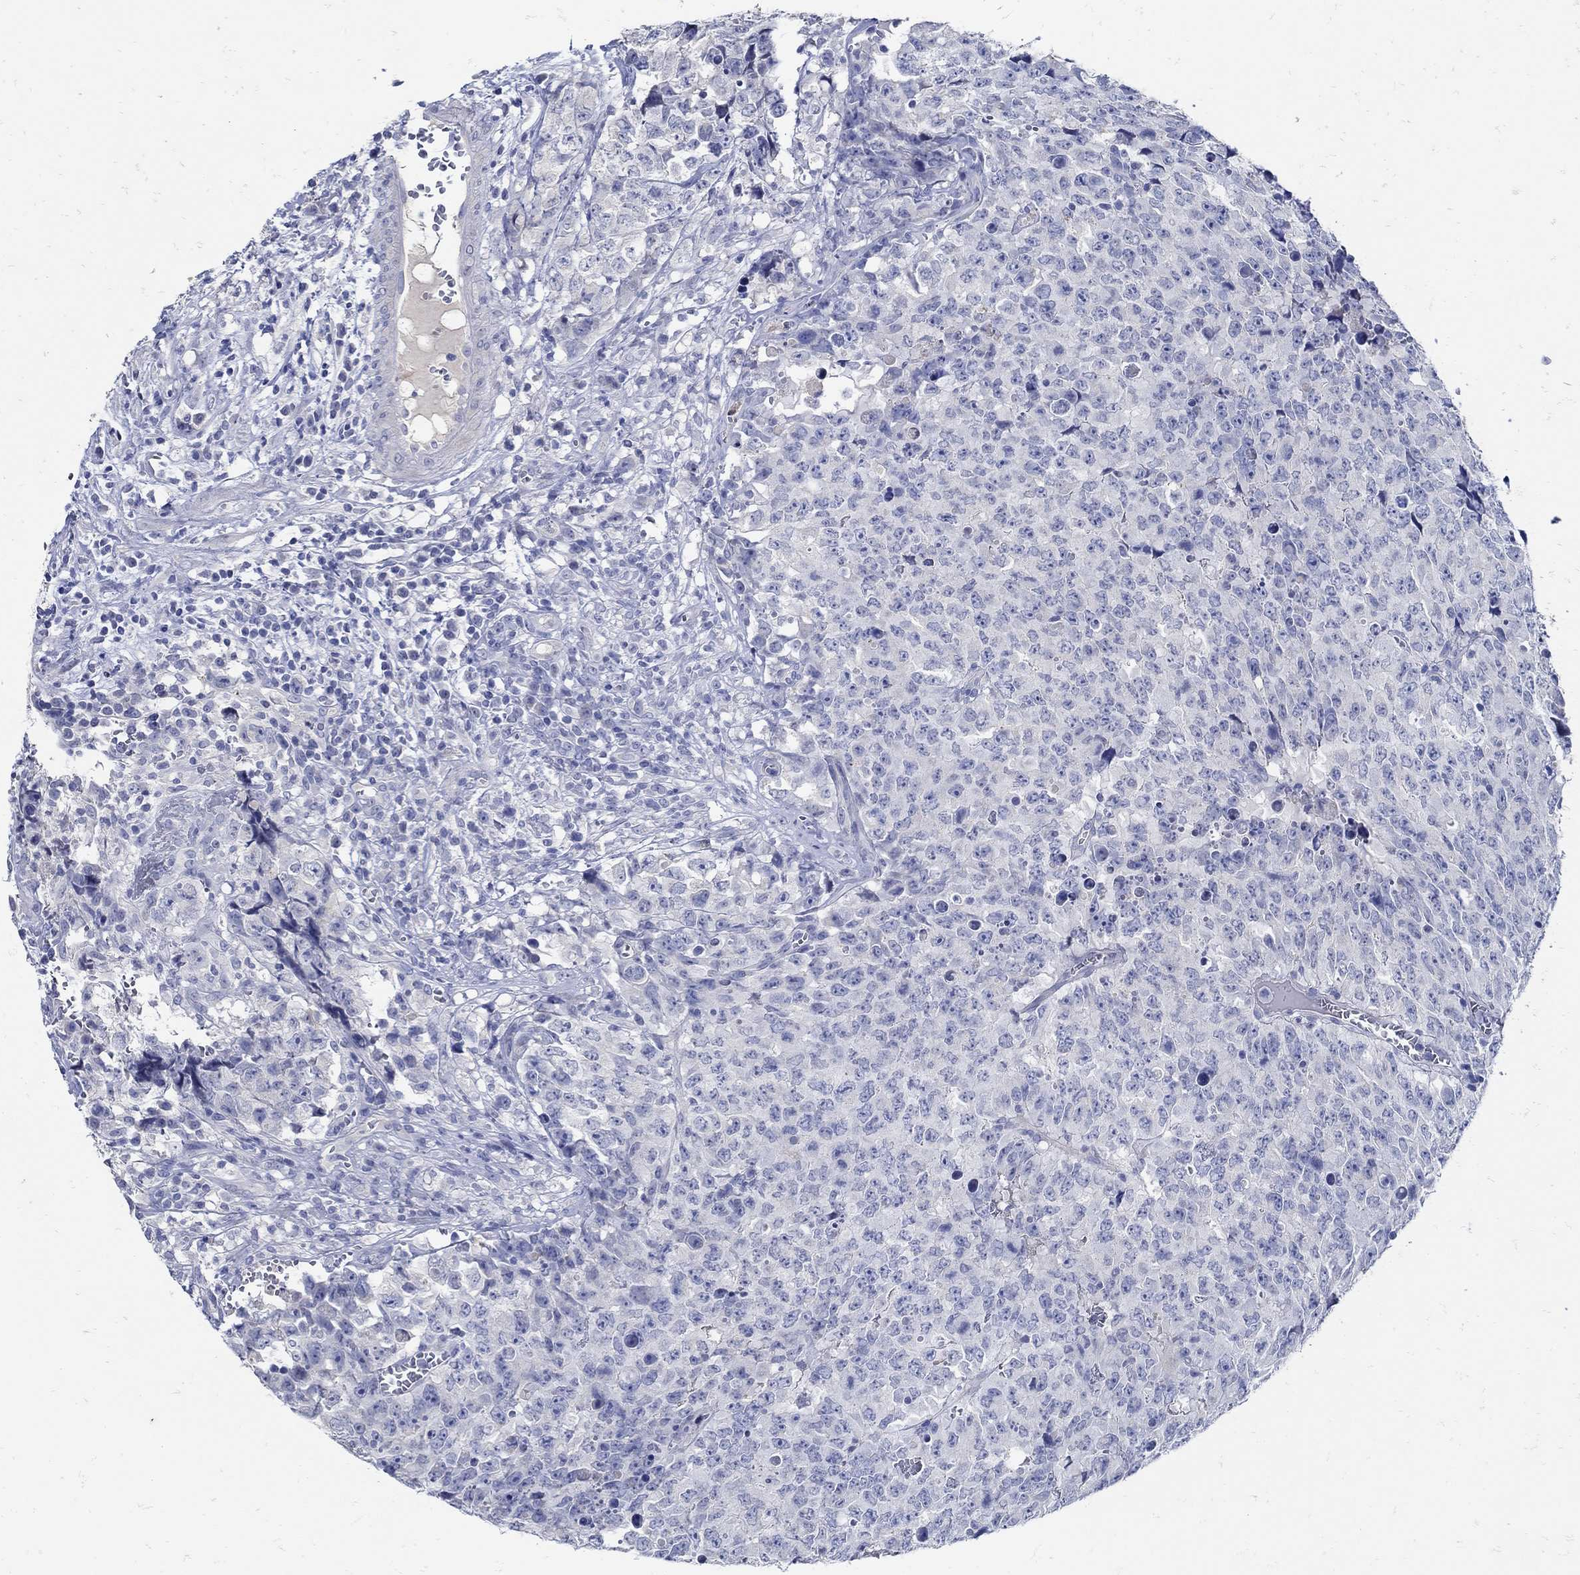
{"staining": {"intensity": "negative", "quantity": "none", "location": "none"}, "tissue": "testis cancer", "cell_type": "Tumor cells", "image_type": "cancer", "snomed": [{"axis": "morphology", "description": "Carcinoma, Embryonal, NOS"}, {"axis": "topography", "description": "Testis"}], "caption": "Human embryonal carcinoma (testis) stained for a protein using IHC displays no staining in tumor cells.", "gene": "NOS1", "patient": {"sex": "male", "age": 23}}